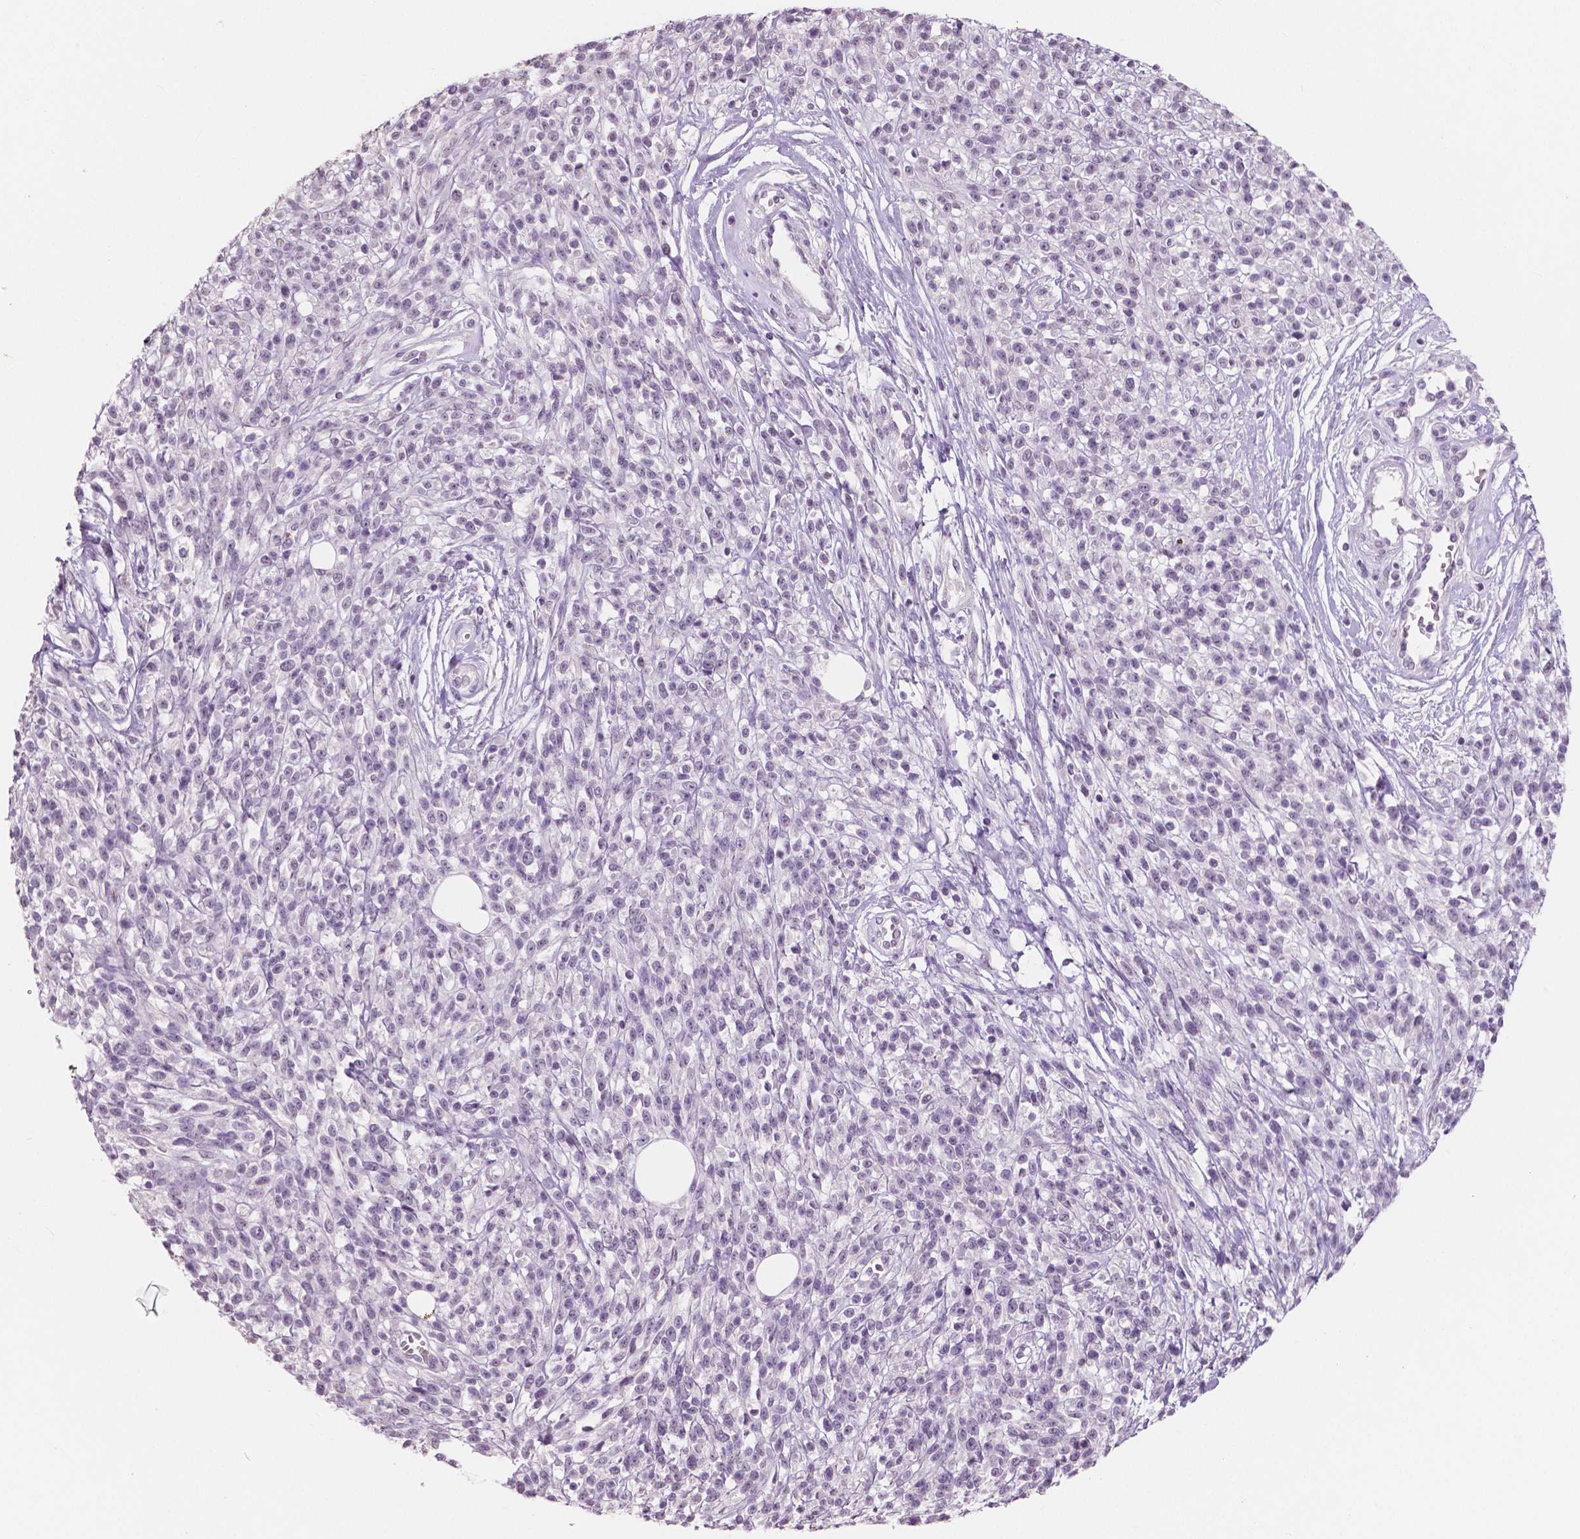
{"staining": {"intensity": "negative", "quantity": "none", "location": "none"}, "tissue": "melanoma", "cell_type": "Tumor cells", "image_type": "cancer", "snomed": [{"axis": "morphology", "description": "Malignant melanoma, NOS"}, {"axis": "topography", "description": "Skin"}, {"axis": "topography", "description": "Skin of trunk"}], "caption": "An IHC image of melanoma is shown. There is no staining in tumor cells of melanoma.", "gene": "NECAB1", "patient": {"sex": "male", "age": 74}}